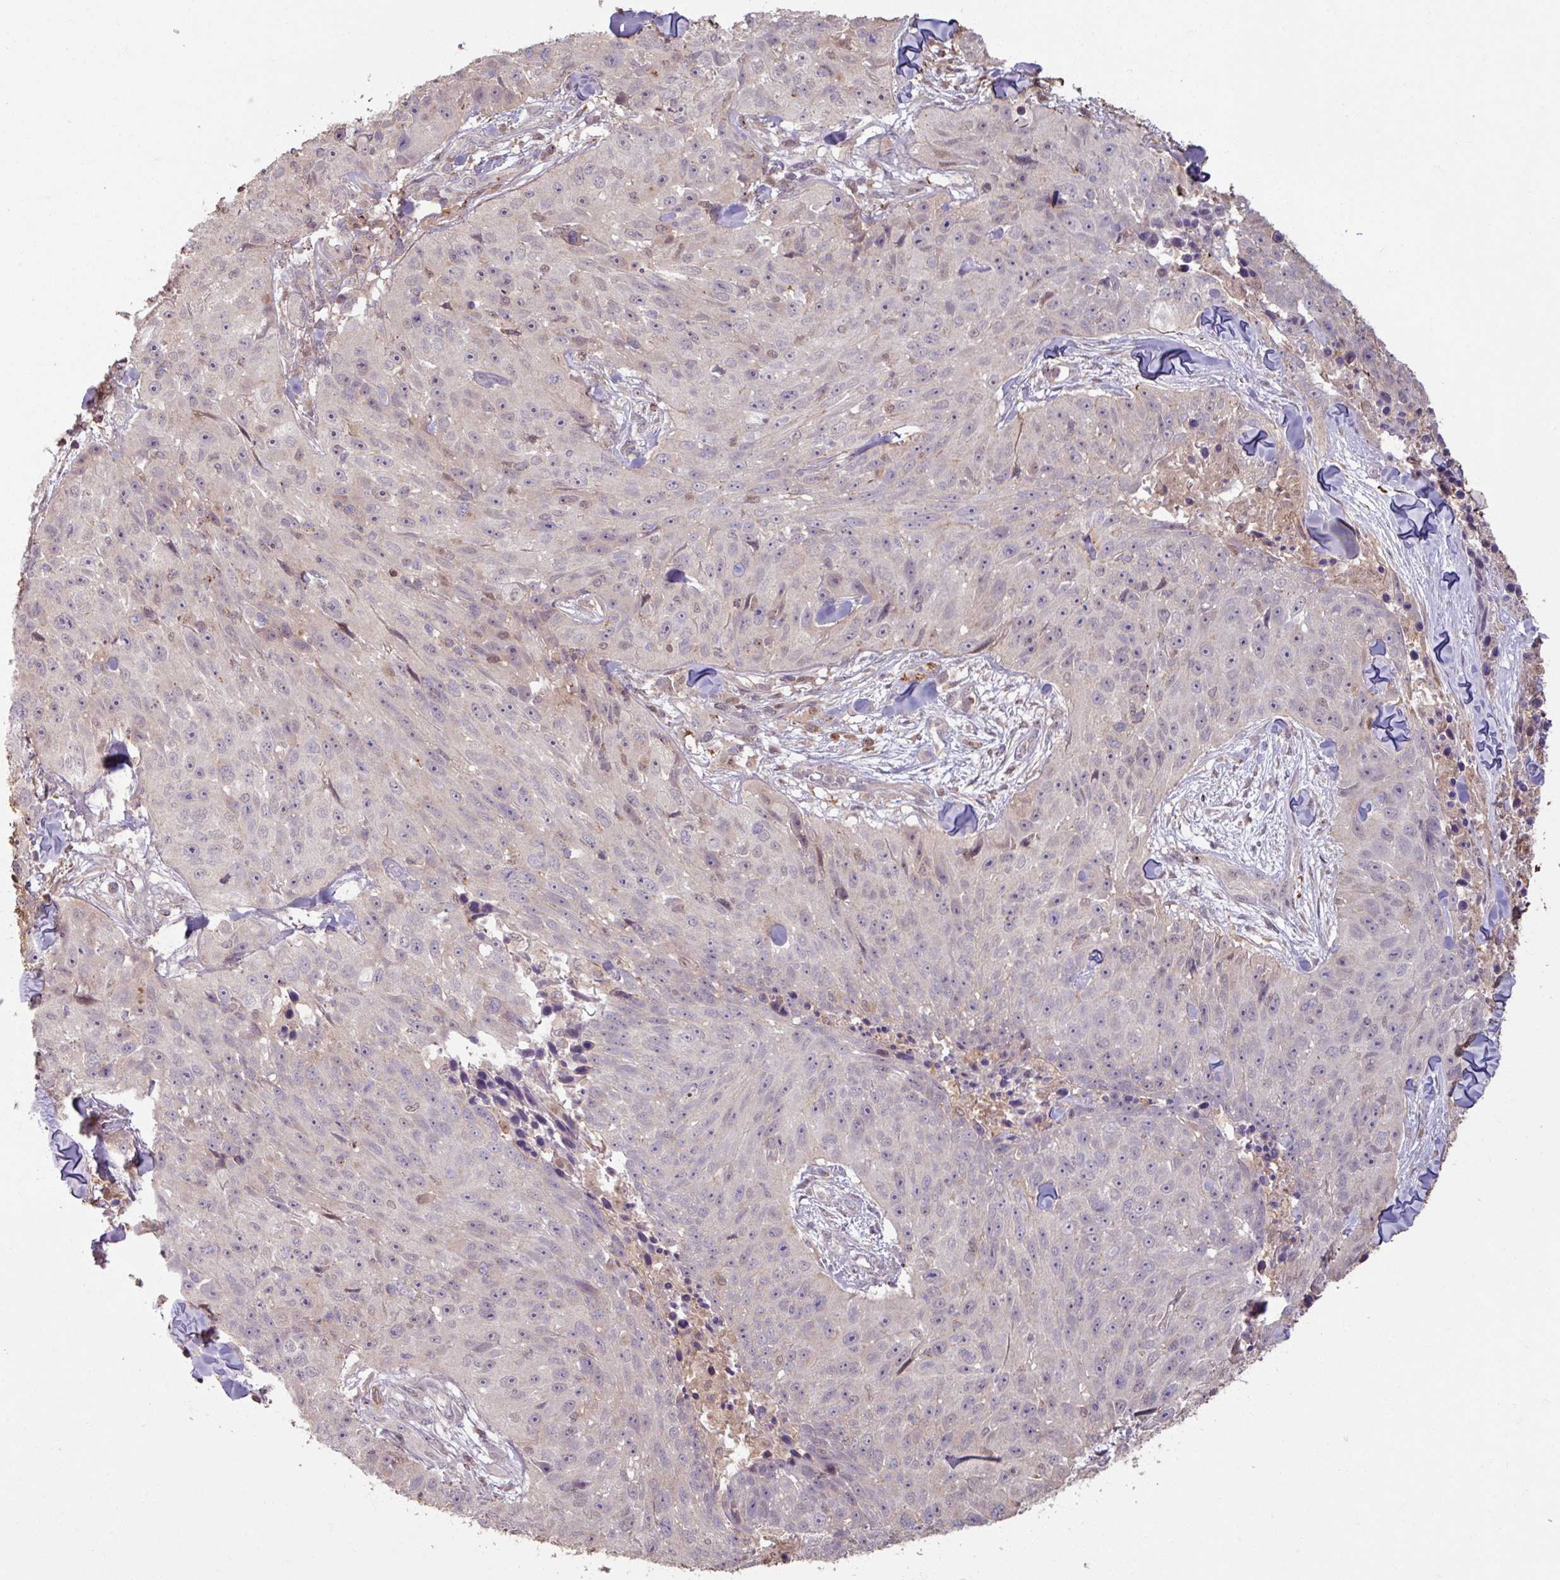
{"staining": {"intensity": "negative", "quantity": "none", "location": "none"}, "tissue": "skin cancer", "cell_type": "Tumor cells", "image_type": "cancer", "snomed": [{"axis": "morphology", "description": "Squamous cell carcinoma, NOS"}, {"axis": "topography", "description": "Skin"}], "caption": "High magnification brightfield microscopy of squamous cell carcinoma (skin) stained with DAB (3,3'-diaminobenzidine) (brown) and counterstained with hematoxylin (blue): tumor cells show no significant staining.", "gene": "OR6B1", "patient": {"sex": "female", "age": 87}}